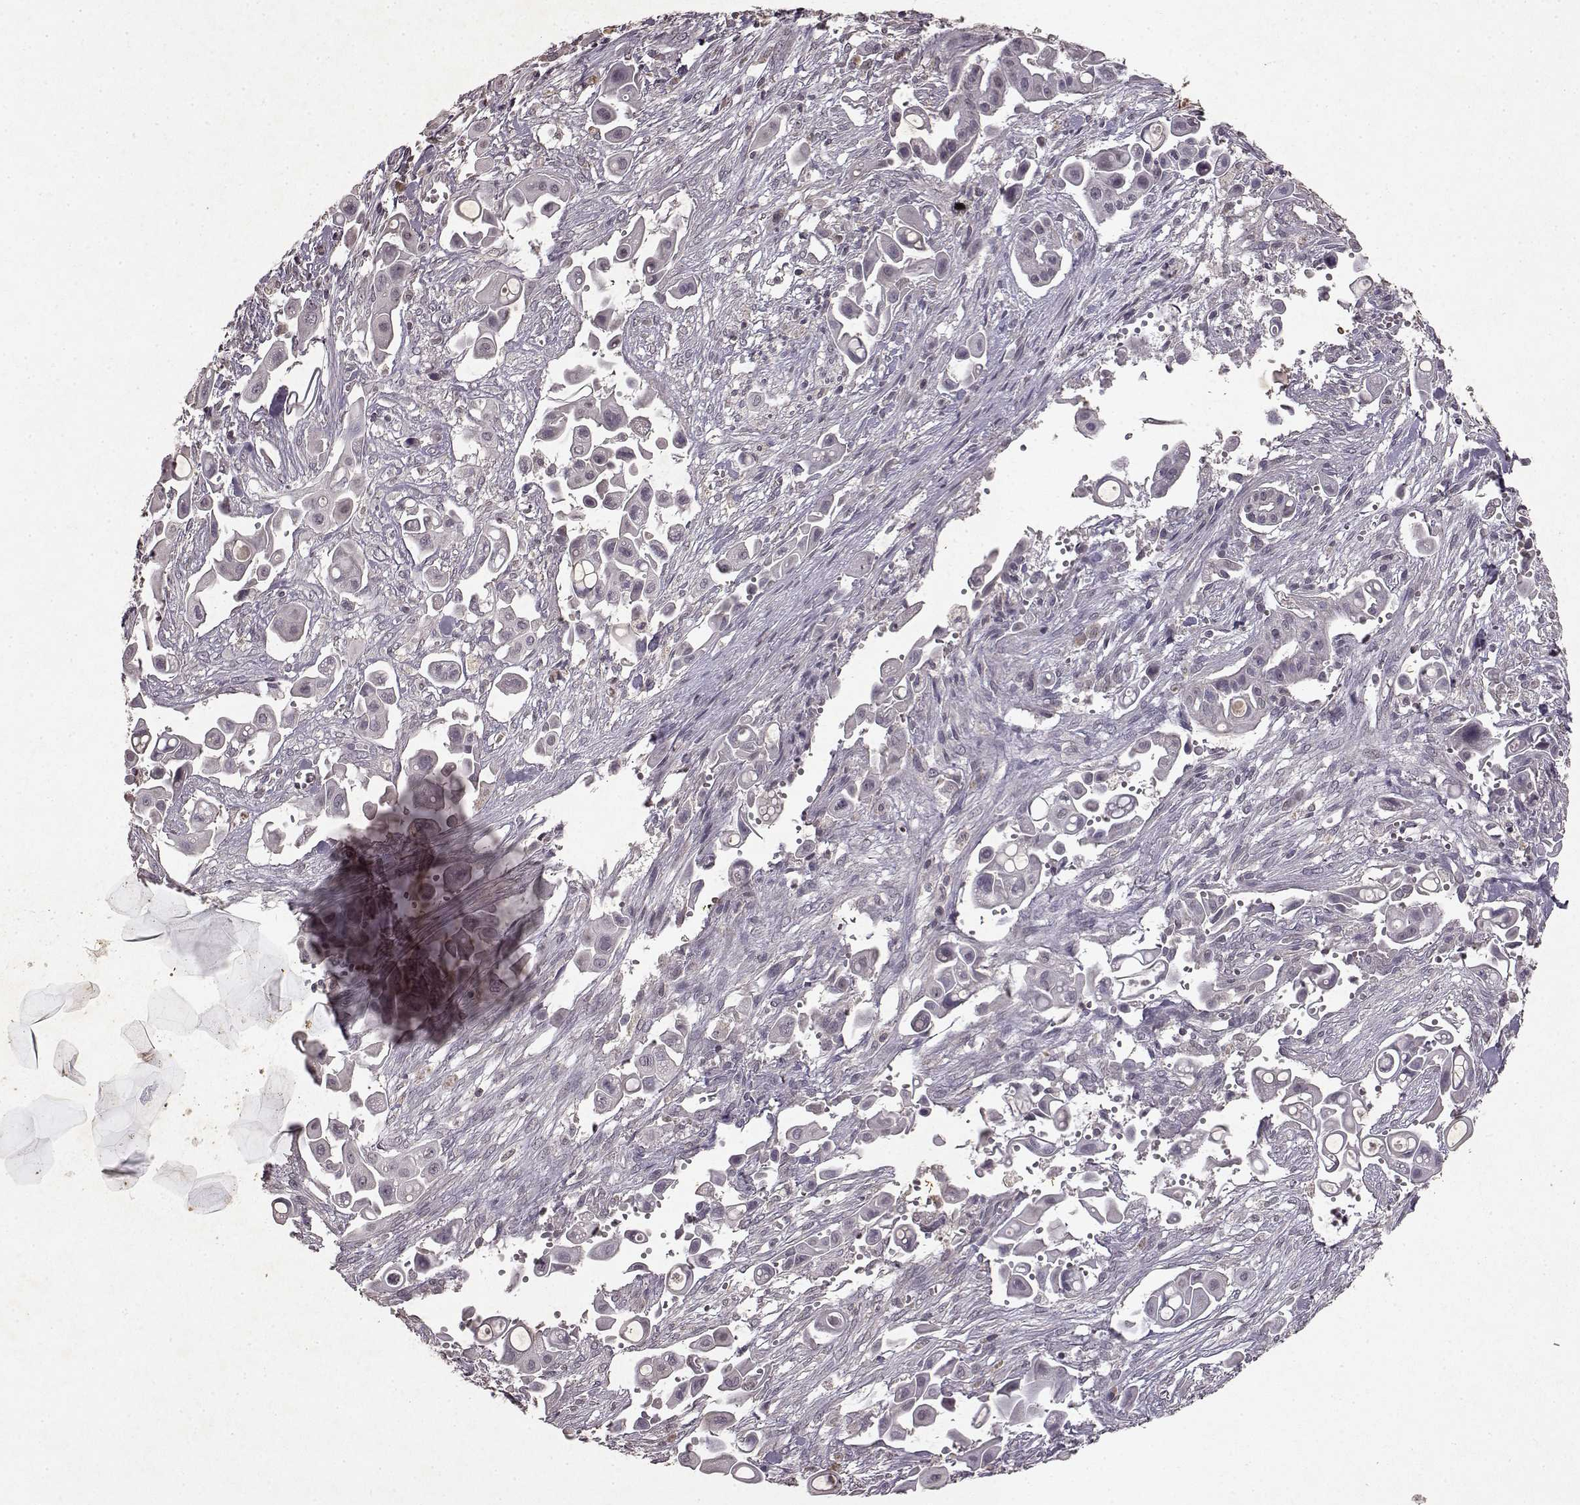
{"staining": {"intensity": "negative", "quantity": "none", "location": "none"}, "tissue": "pancreatic cancer", "cell_type": "Tumor cells", "image_type": "cancer", "snomed": [{"axis": "morphology", "description": "Adenocarcinoma, NOS"}, {"axis": "topography", "description": "Pancreas"}], "caption": "A photomicrograph of pancreatic cancer stained for a protein shows no brown staining in tumor cells. (DAB IHC with hematoxylin counter stain).", "gene": "LHB", "patient": {"sex": "male", "age": 50}}